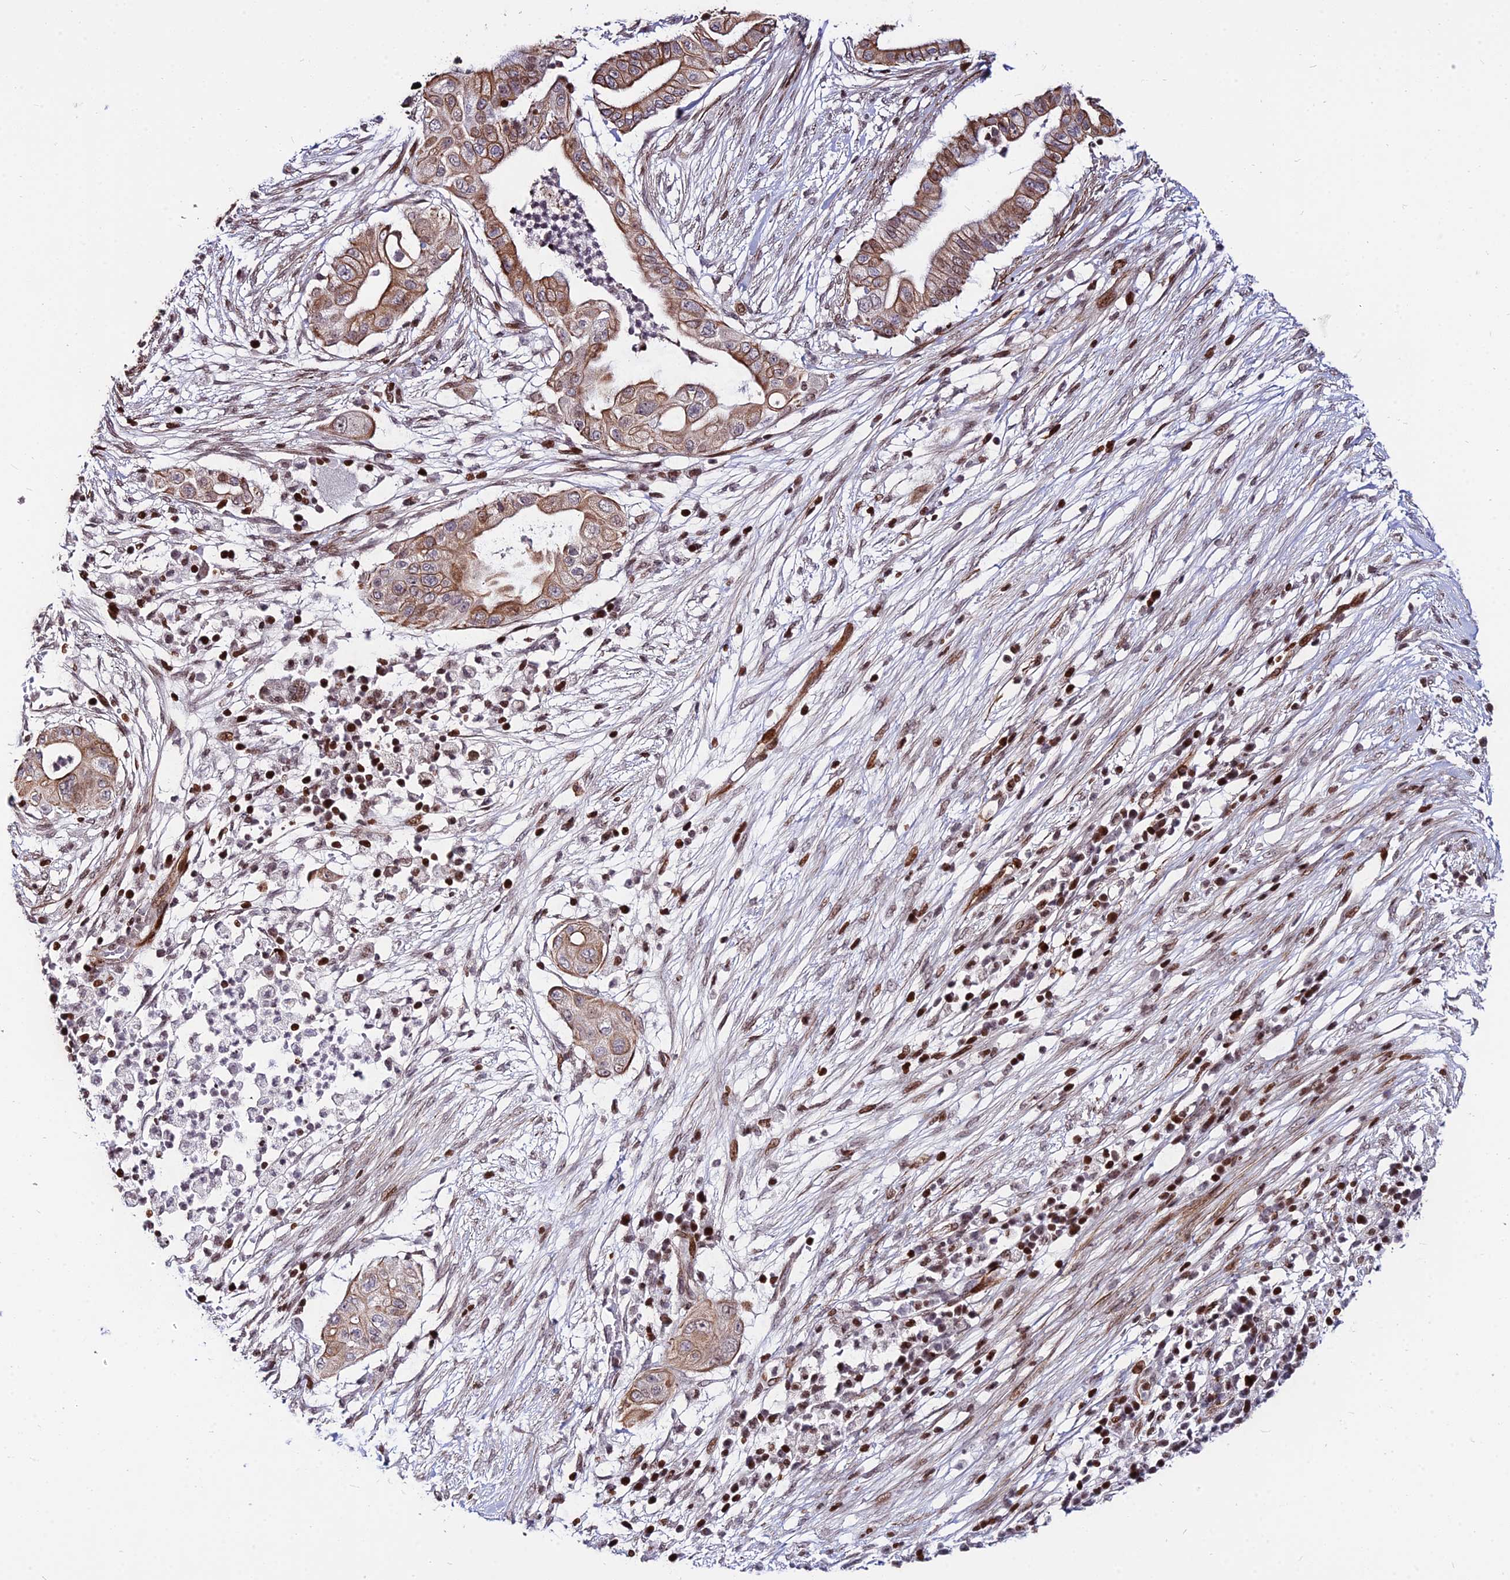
{"staining": {"intensity": "moderate", "quantity": ">75%", "location": "cytoplasmic/membranous"}, "tissue": "pancreatic cancer", "cell_type": "Tumor cells", "image_type": "cancer", "snomed": [{"axis": "morphology", "description": "Adenocarcinoma, NOS"}, {"axis": "topography", "description": "Pancreas"}], "caption": "An image of pancreatic cancer (adenocarcinoma) stained for a protein shows moderate cytoplasmic/membranous brown staining in tumor cells. The protein of interest is shown in brown color, while the nuclei are stained blue.", "gene": "NYAP2", "patient": {"sex": "male", "age": 68}}